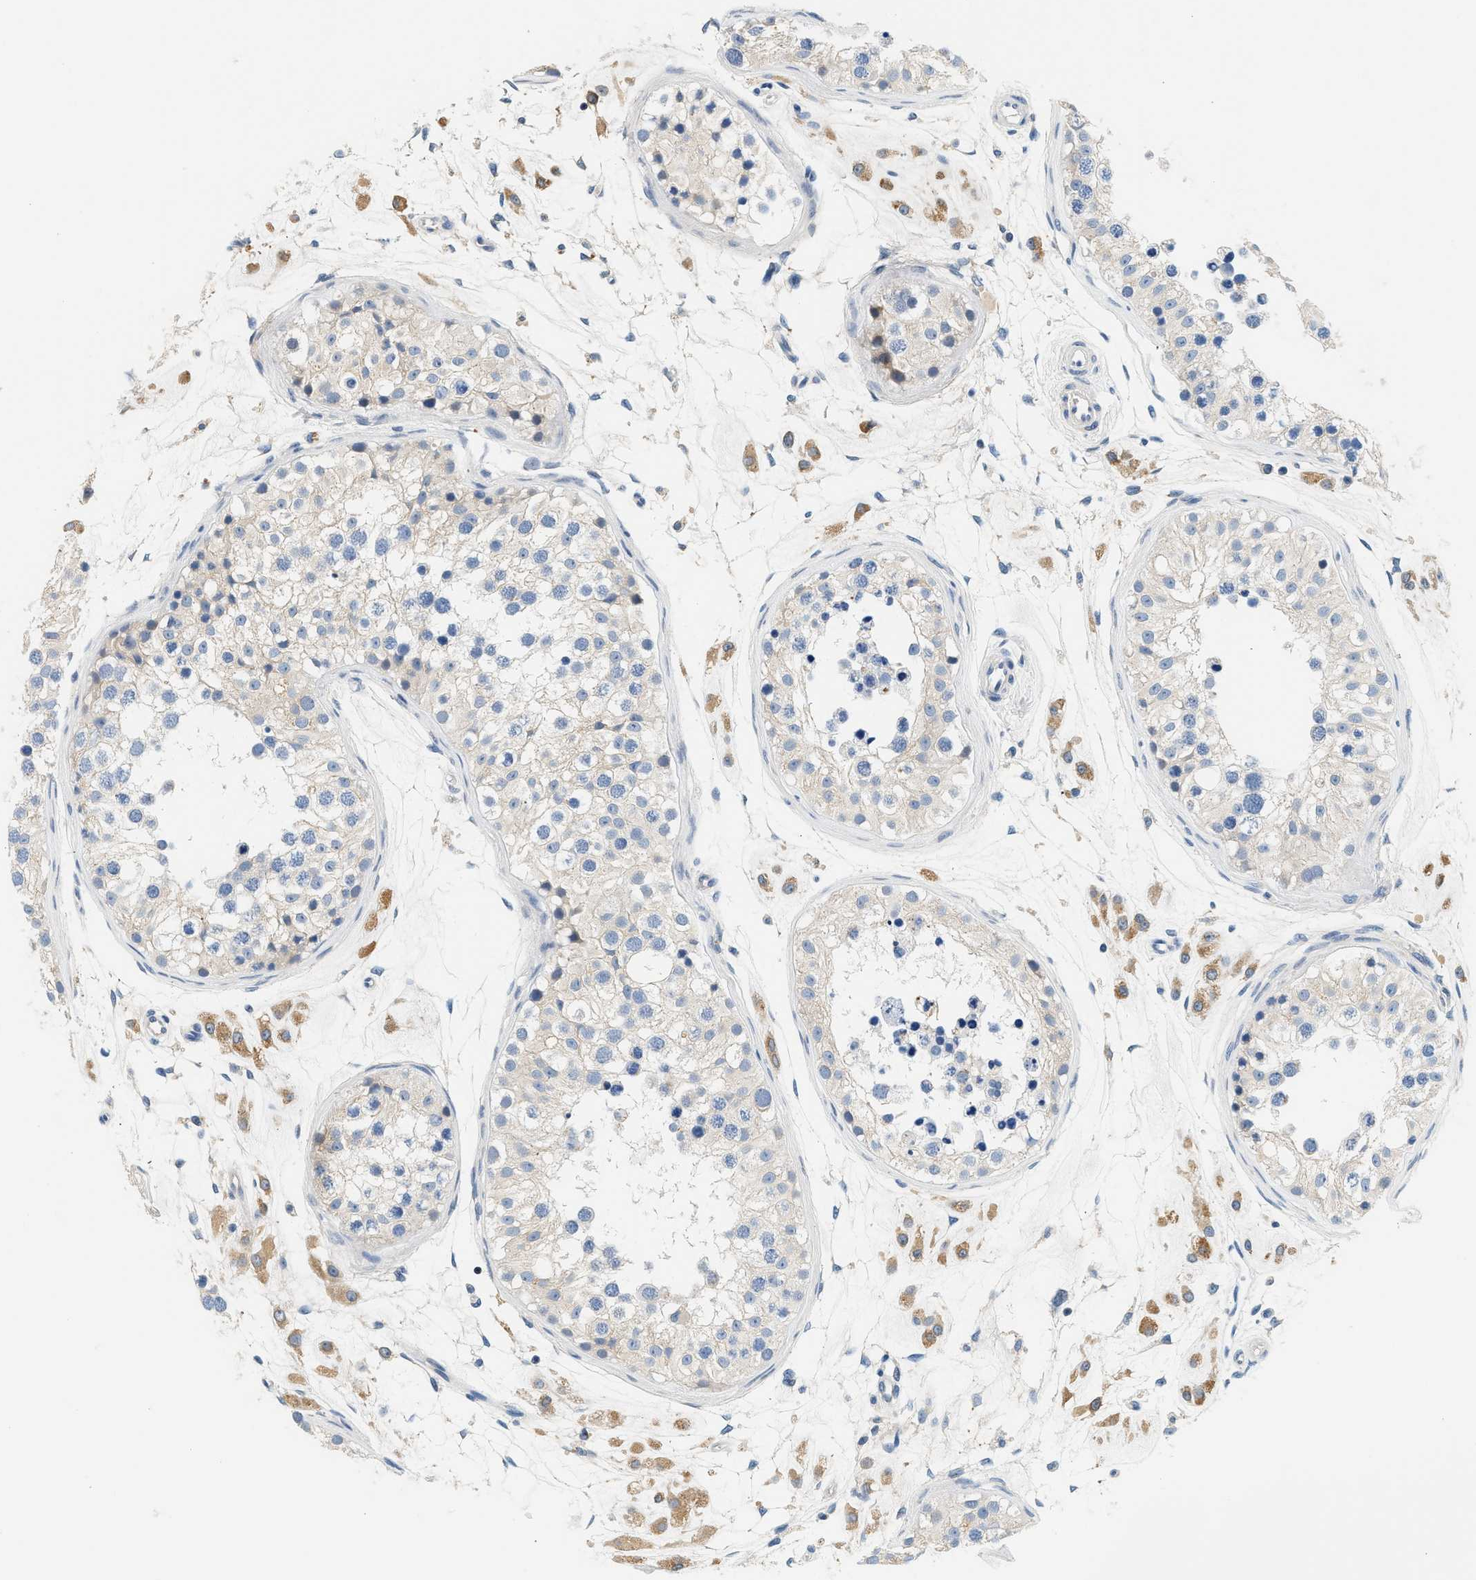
{"staining": {"intensity": "weak", "quantity": "25%-75%", "location": "cytoplasmic/membranous"}, "tissue": "testis", "cell_type": "Cells in seminiferous ducts", "image_type": "normal", "snomed": [{"axis": "morphology", "description": "Normal tissue, NOS"}, {"axis": "morphology", "description": "Adenocarcinoma, metastatic, NOS"}, {"axis": "topography", "description": "Testis"}], "caption": "IHC of unremarkable testis reveals low levels of weak cytoplasmic/membranous expression in approximately 25%-75% of cells in seminiferous ducts. (DAB IHC with brightfield microscopy, high magnification).", "gene": "SLC35E1", "patient": {"sex": "male", "age": 26}}